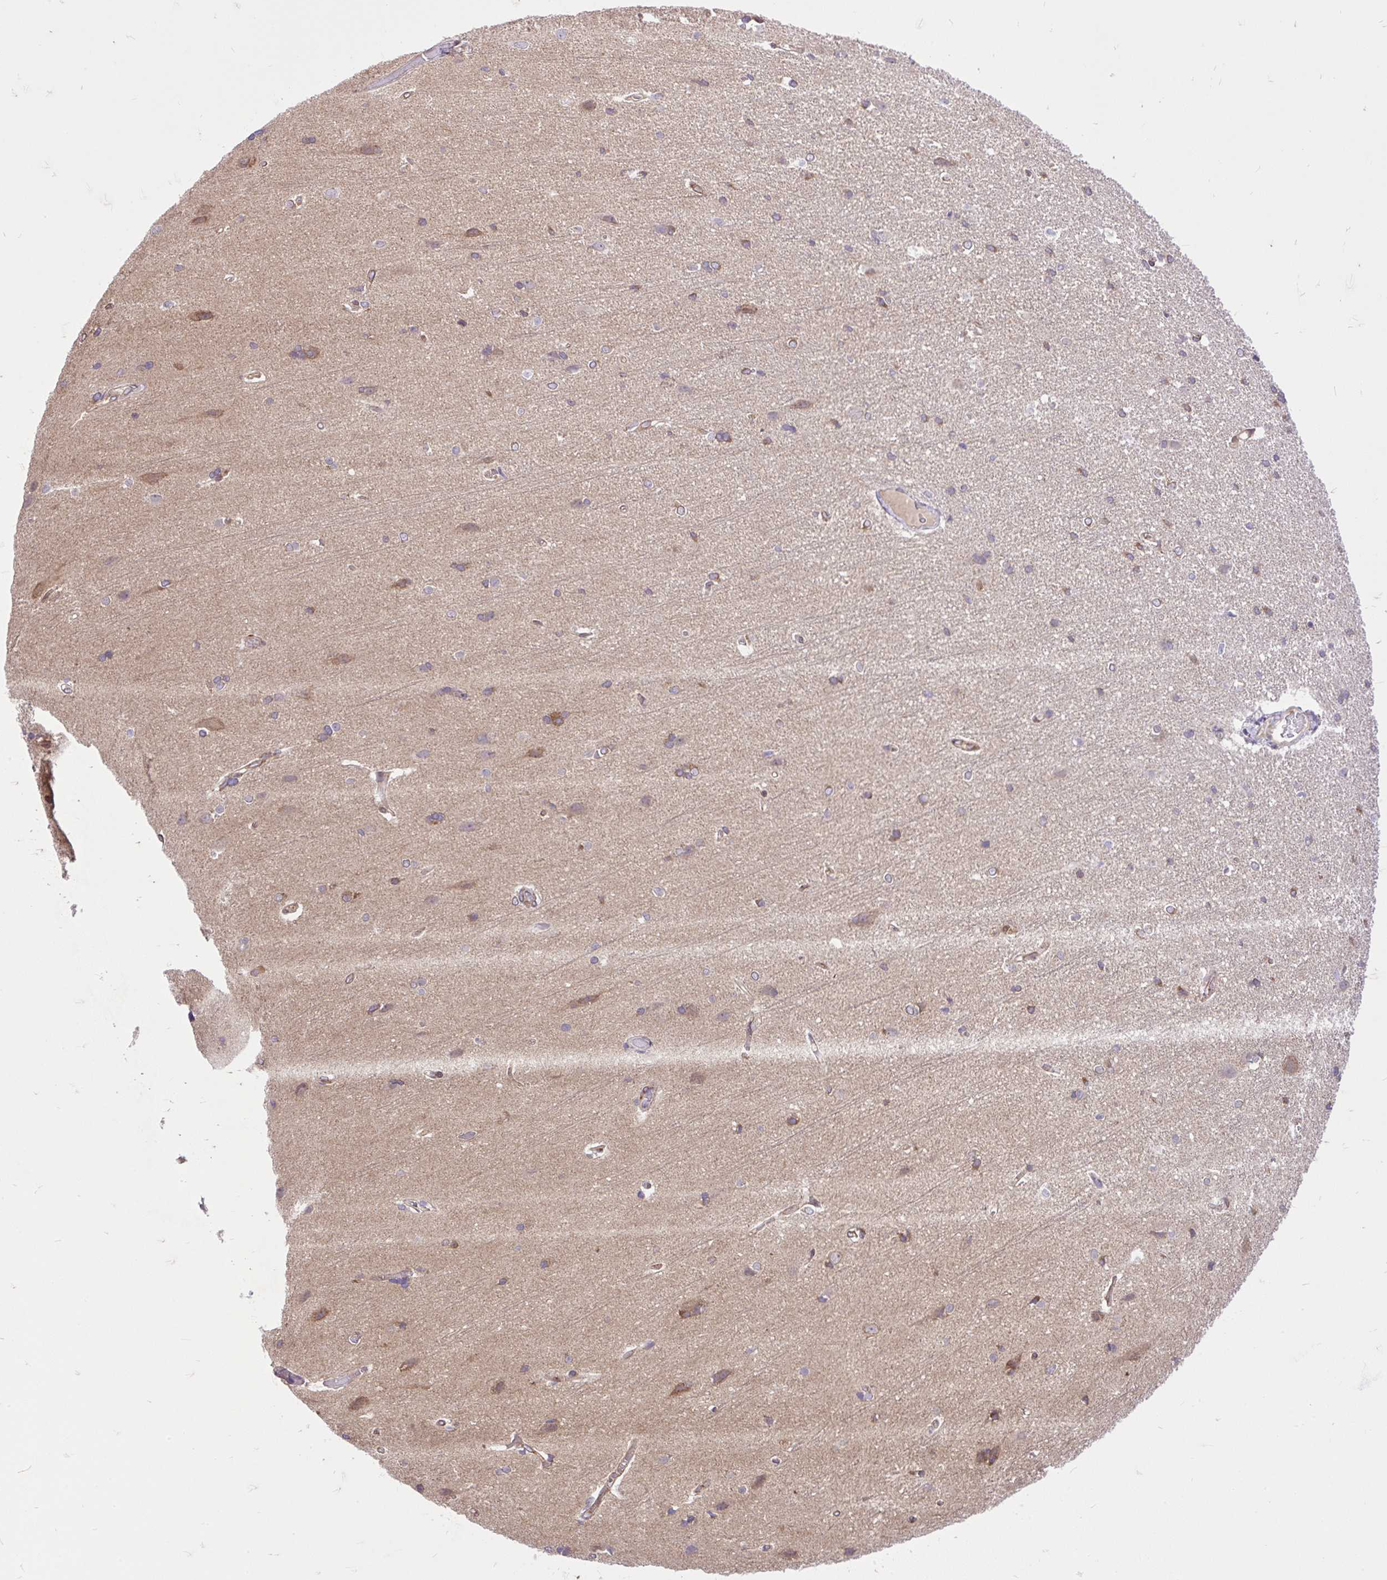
{"staining": {"intensity": "weak", "quantity": "<25%", "location": "cytoplasmic/membranous"}, "tissue": "cerebral cortex", "cell_type": "Endothelial cells", "image_type": "normal", "snomed": [{"axis": "morphology", "description": "Normal tissue, NOS"}, {"axis": "topography", "description": "Cerebral cortex"}], "caption": "Photomicrograph shows no significant protein staining in endothelial cells of unremarkable cerebral cortex.", "gene": "TRIM17", "patient": {"sex": "male", "age": 37}}